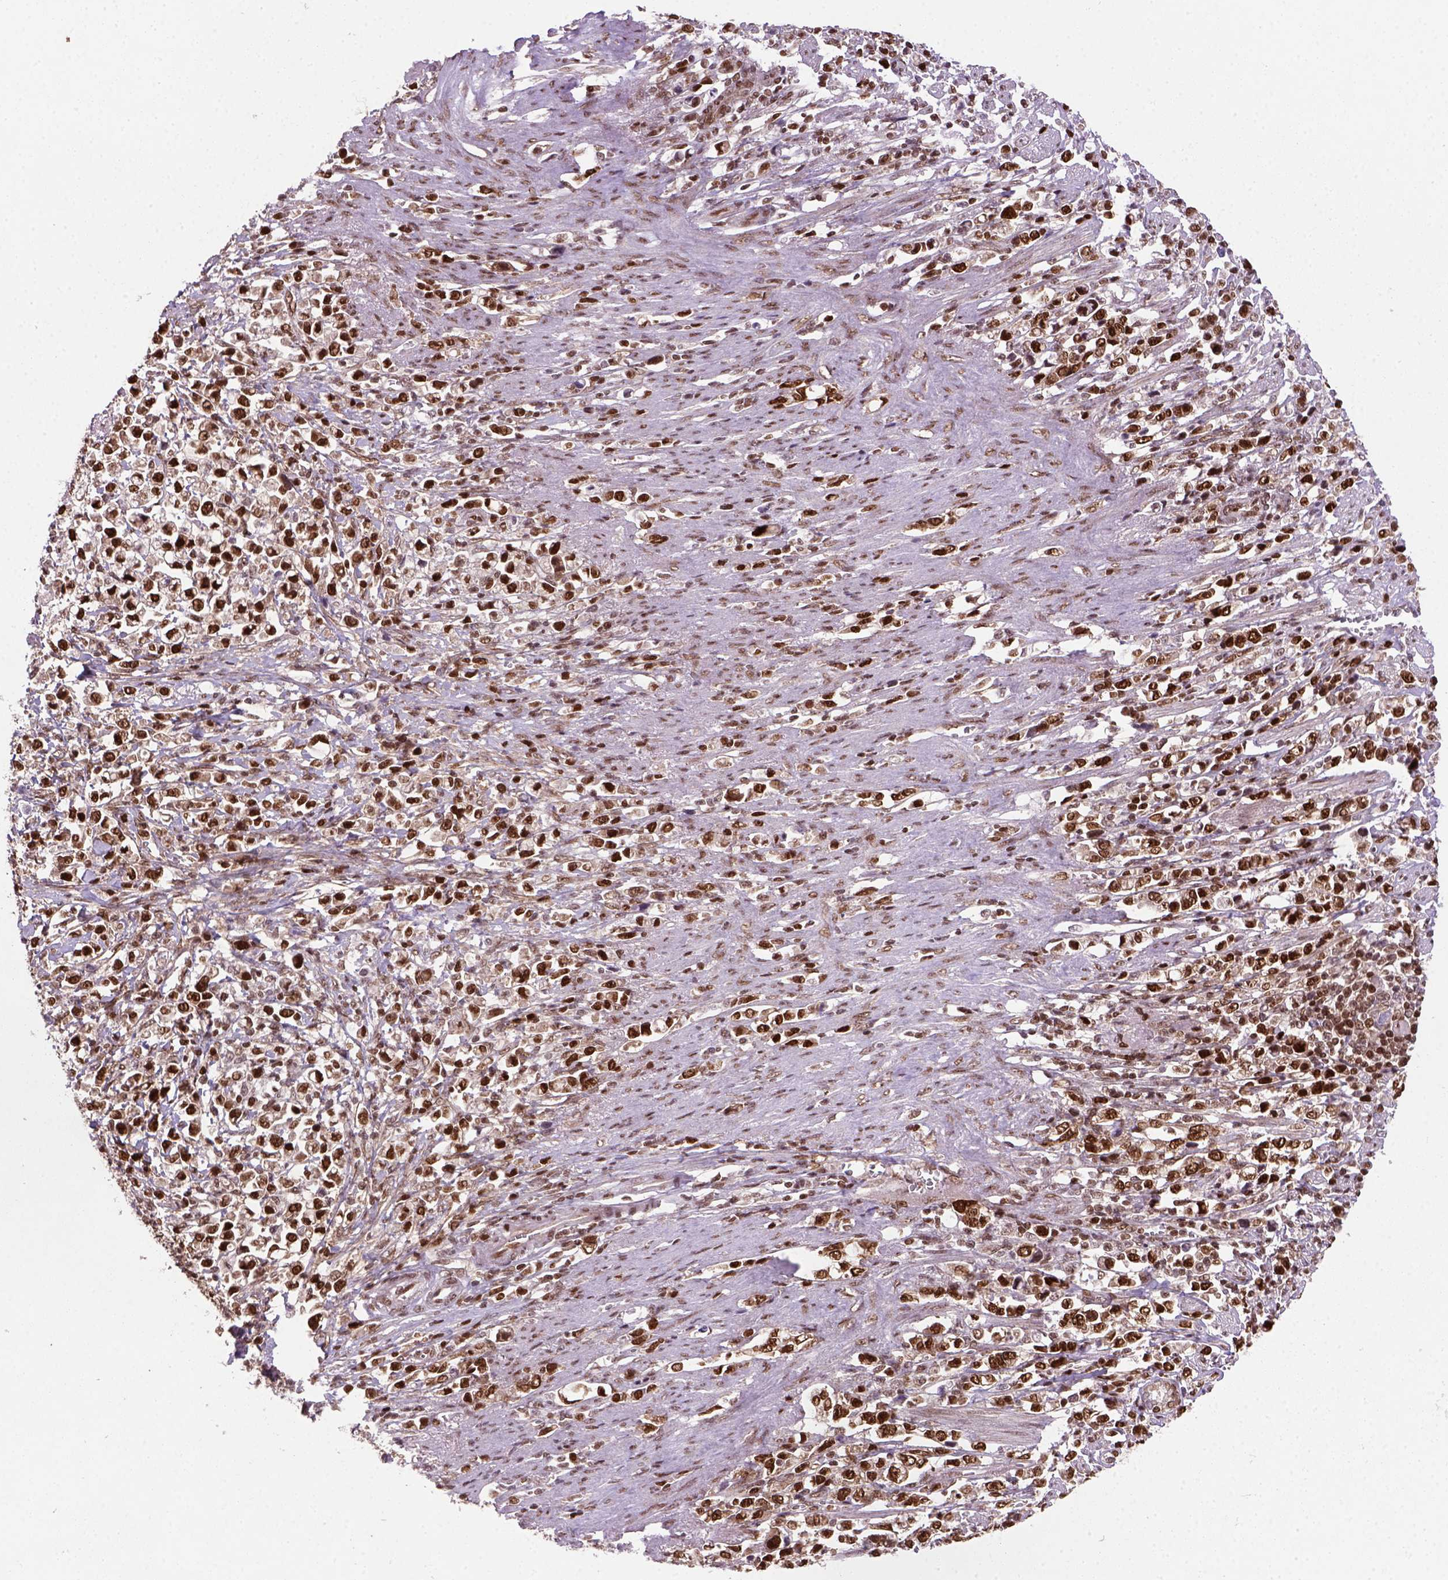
{"staining": {"intensity": "strong", "quantity": ">75%", "location": "nuclear"}, "tissue": "stomach cancer", "cell_type": "Tumor cells", "image_type": "cancer", "snomed": [{"axis": "morphology", "description": "Adenocarcinoma, NOS"}, {"axis": "topography", "description": "Stomach"}], "caption": "Stomach cancer (adenocarcinoma) stained with immunohistochemistry exhibits strong nuclear staining in approximately >75% of tumor cells. Ihc stains the protein of interest in brown and the nuclei are stained blue.", "gene": "MGMT", "patient": {"sex": "male", "age": 63}}